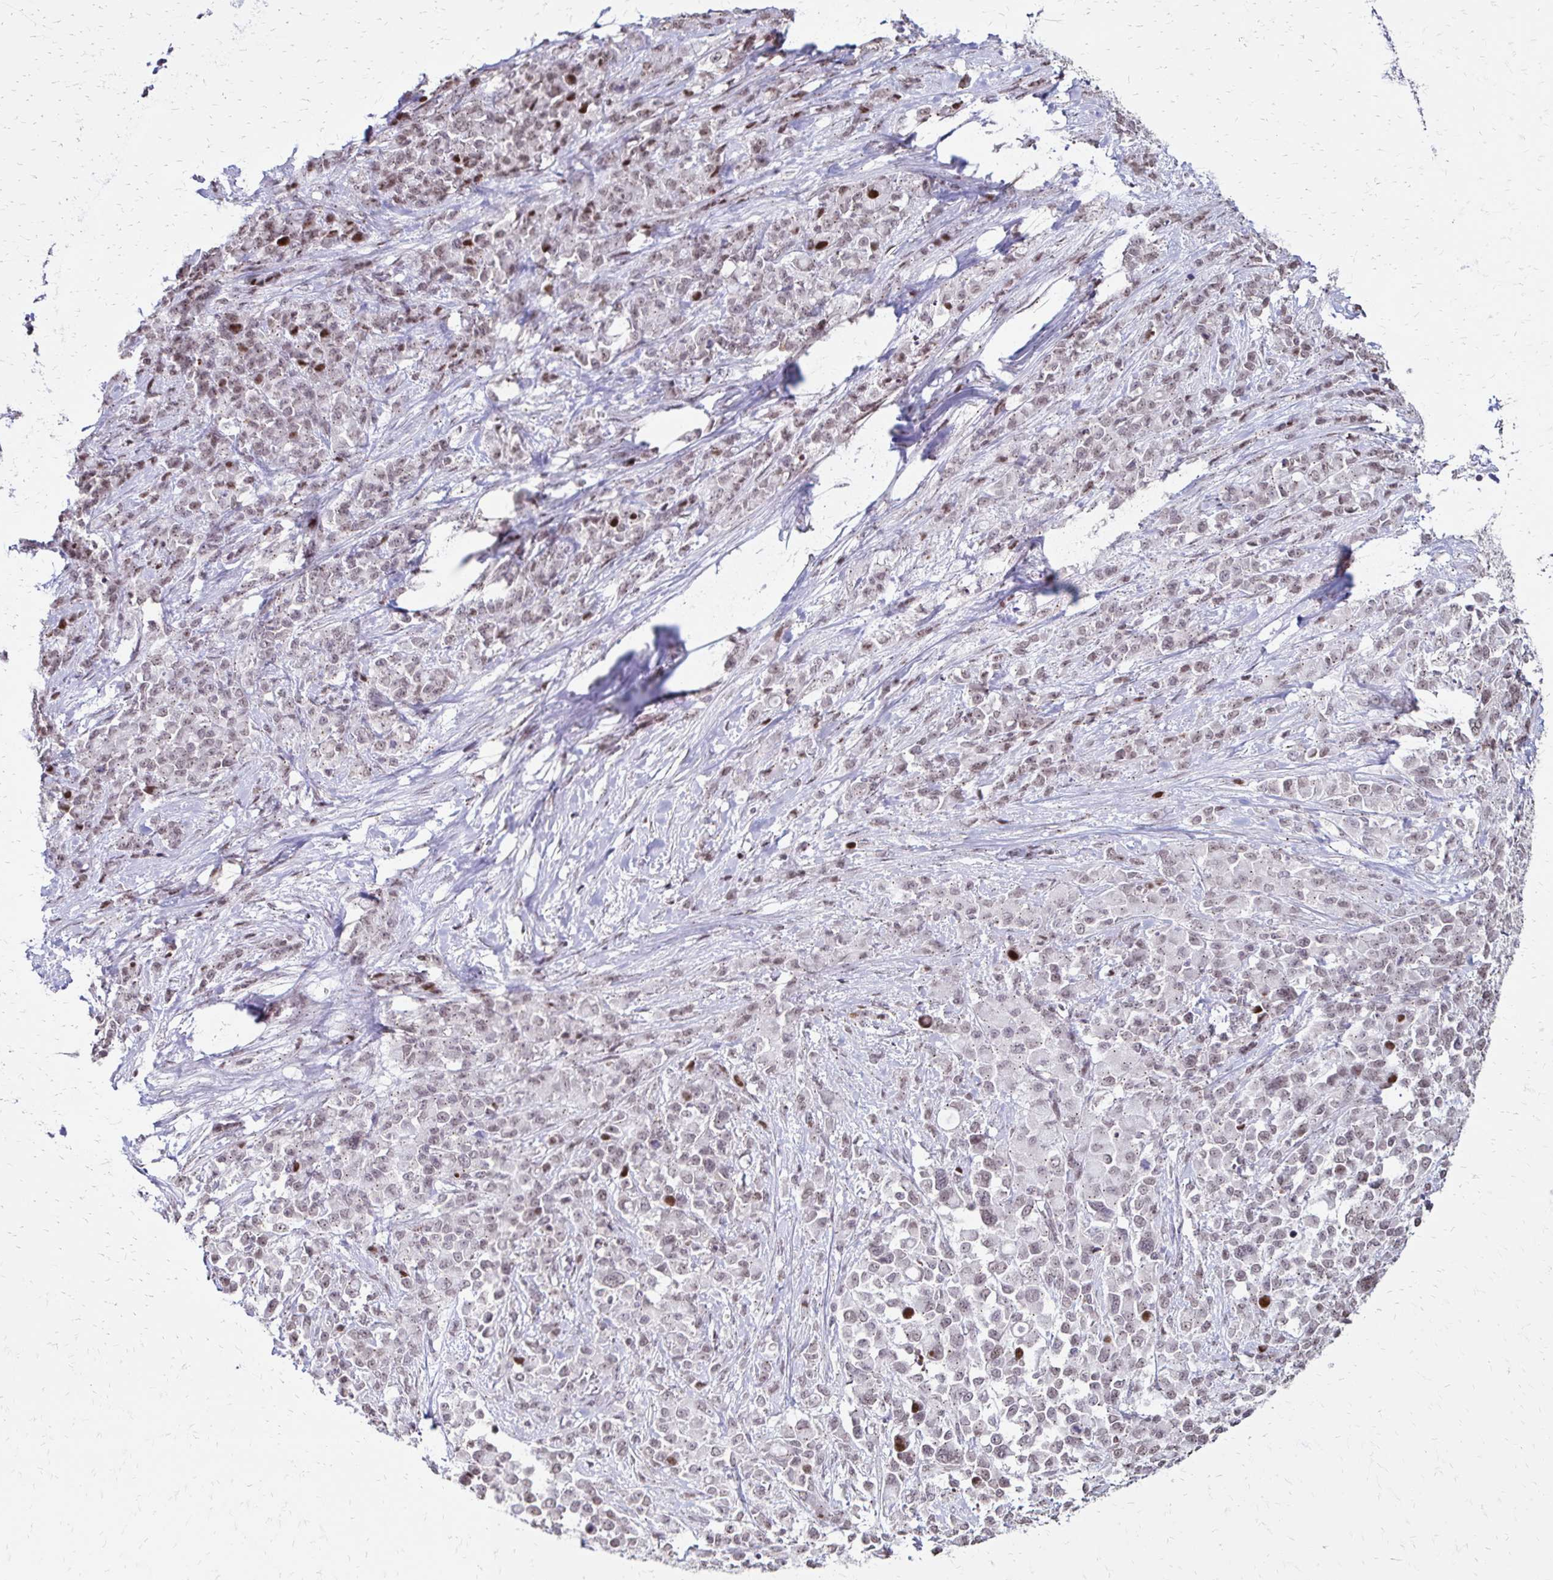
{"staining": {"intensity": "weak", "quantity": "<25%", "location": "cytoplasmic/membranous,nuclear"}, "tissue": "stomach cancer", "cell_type": "Tumor cells", "image_type": "cancer", "snomed": [{"axis": "morphology", "description": "Adenocarcinoma, NOS"}, {"axis": "topography", "description": "Stomach"}], "caption": "Tumor cells are negative for protein expression in human stomach cancer.", "gene": "TOB1", "patient": {"sex": "female", "age": 76}}